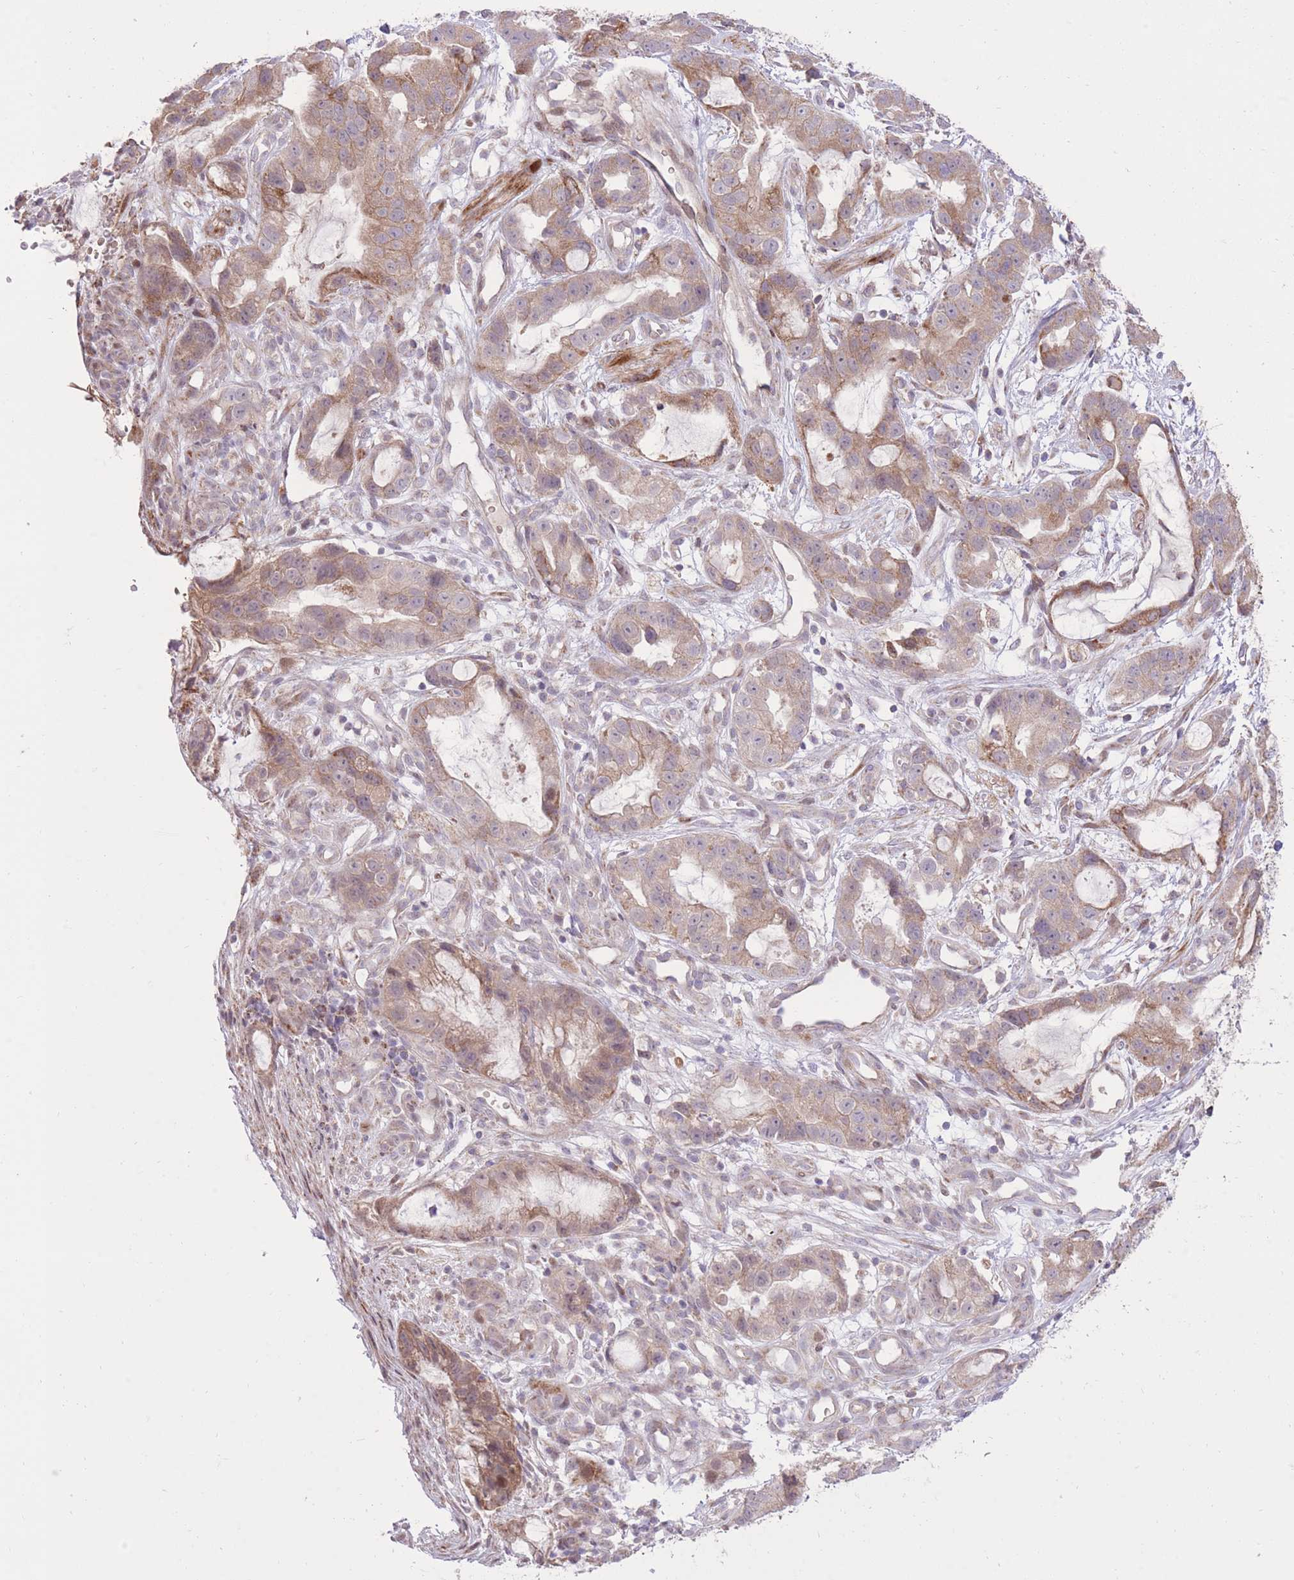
{"staining": {"intensity": "moderate", "quantity": ">75%", "location": "cytoplasmic/membranous"}, "tissue": "stomach cancer", "cell_type": "Tumor cells", "image_type": "cancer", "snomed": [{"axis": "morphology", "description": "Adenocarcinoma, NOS"}, {"axis": "topography", "description": "Stomach"}], "caption": "Stomach cancer (adenocarcinoma) stained with DAB immunohistochemistry (IHC) demonstrates medium levels of moderate cytoplasmic/membranous staining in about >75% of tumor cells.", "gene": "SLC4A4", "patient": {"sex": "male", "age": 55}}